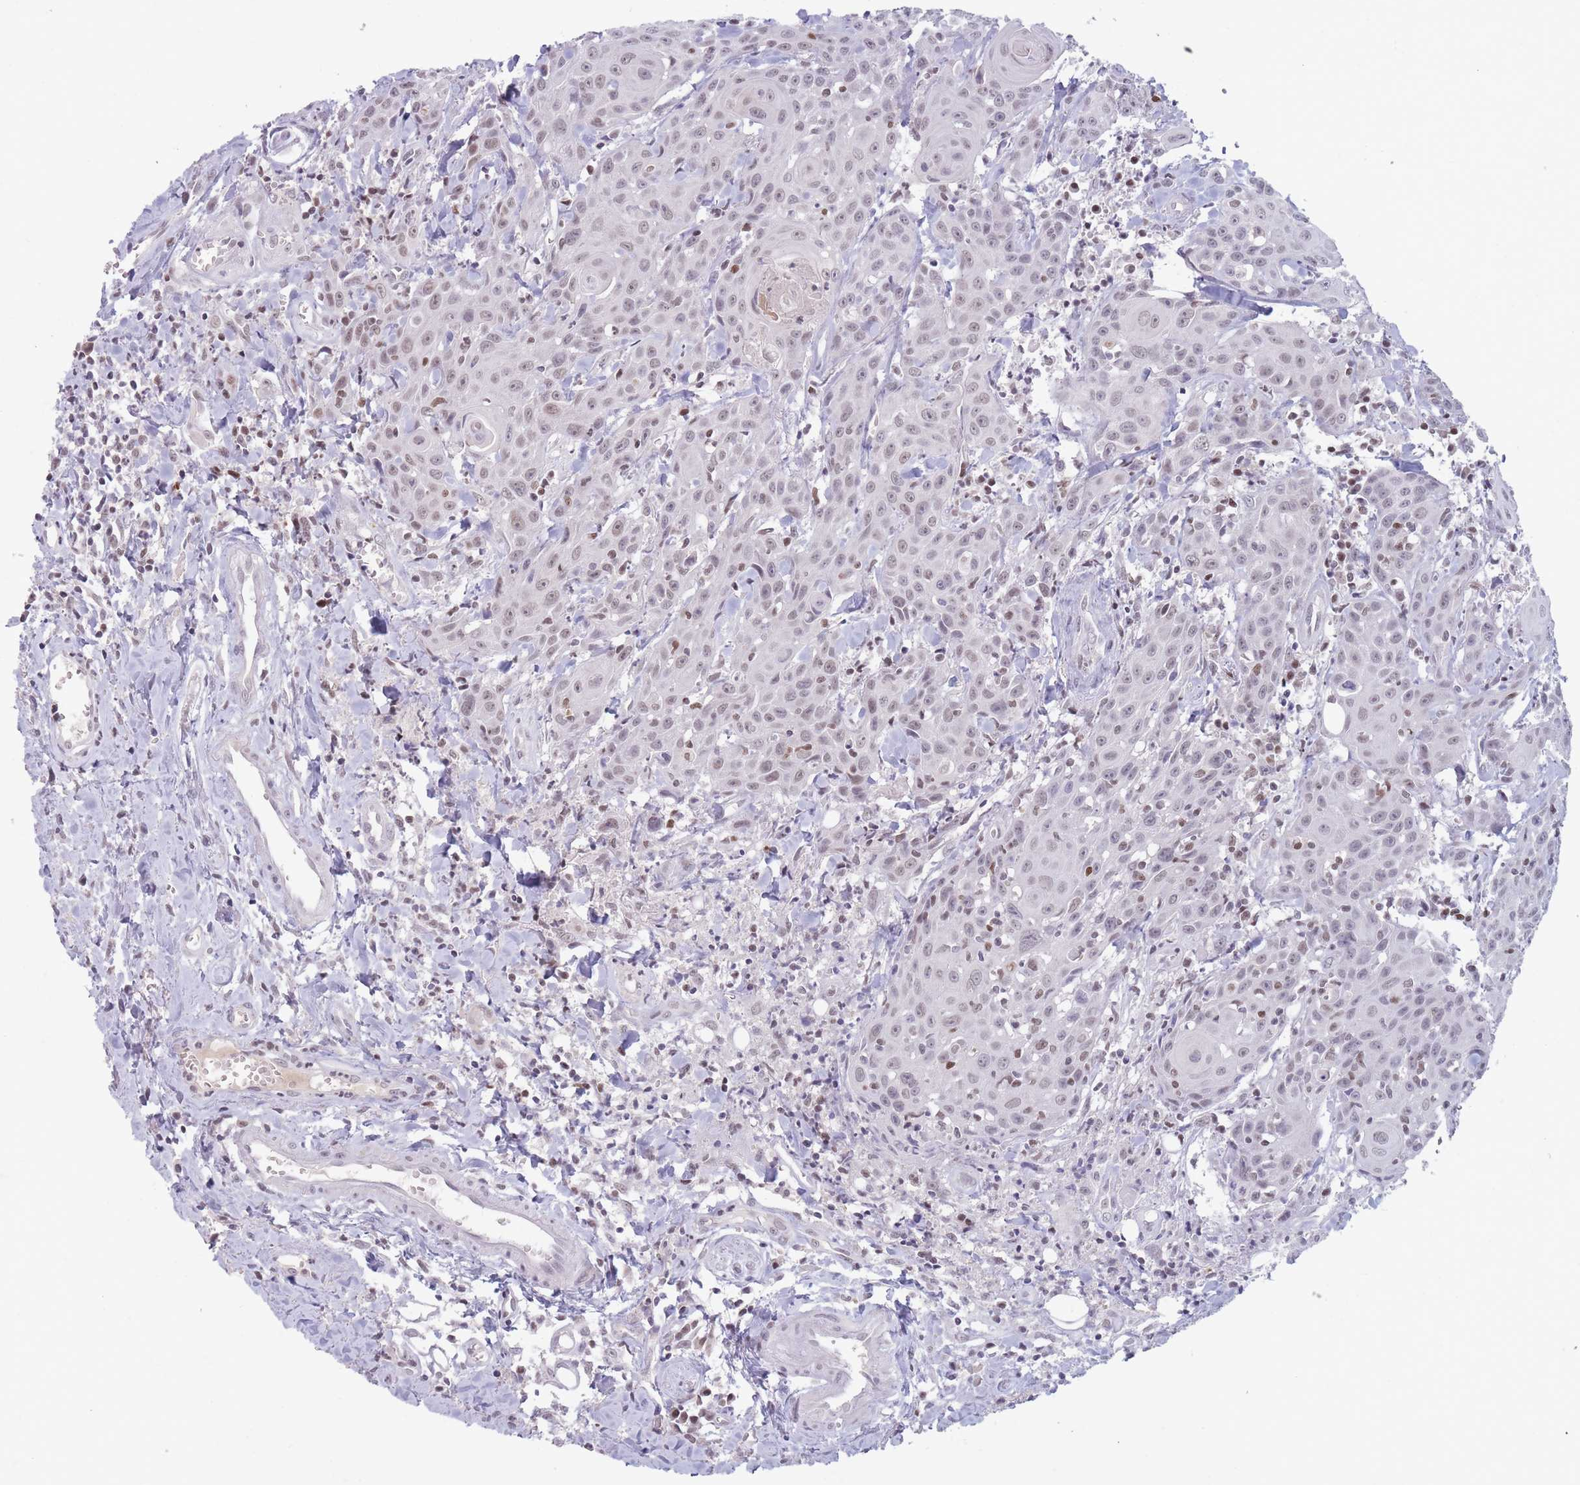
{"staining": {"intensity": "weak", "quantity": "25%-75%", "location": "nuclear"}, "tissue": "head and neck cancer", "cell_type": "Tumor cells", "image_type": "cancer", "snomed": [{"axis": "morphology", "description": "Squamous cell carcinoma, NOS"}, {"axis": "topography", "description": "Oral tissue"}, {"axis": "topography", "description": "Head-Neck"}], "caption": "Head and neck cancer (squamous cell carcinoma) stained with a brown dye shows weak nuclear positive positivity in about 25%-75% of tumor cells.", "gene": "ARID3B", "patient": {"sex": "female", "age": 82}}